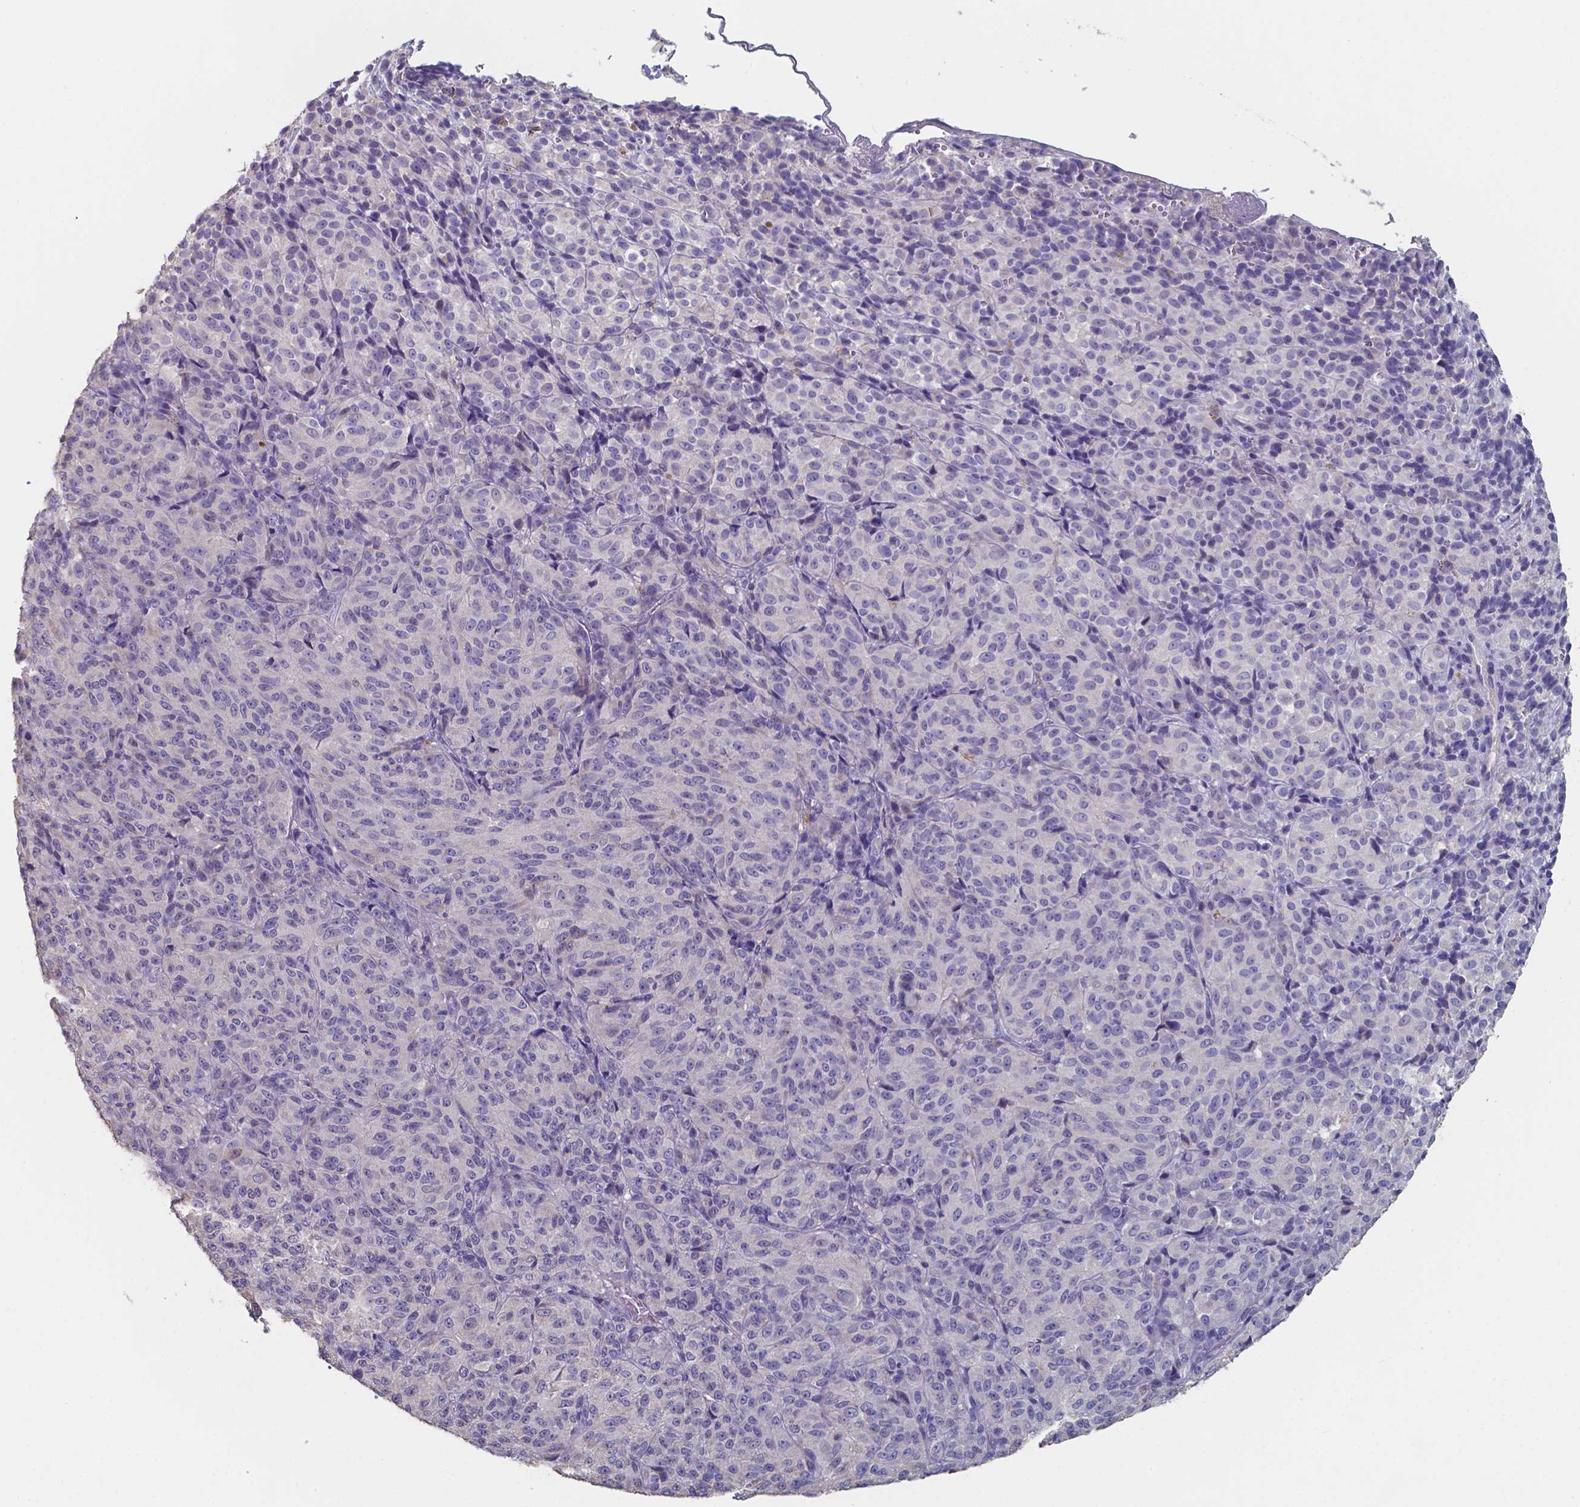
{"staining": {"intensity": "negative", "quantity": "none", "location": "none"}, "tissue": "melanoma", "cell_type": "Tumor cells", "image_type": "cancer", "snomed": [{"axis": "morphology", "description": "Malignant melanoma, Metastatic site"}, {"axis": "topography", "description": "Brain"}], "caption": "Immunohistochemical staining of human malignant melanoma (metastatic site) reveals no significant positivity in tumor cells.", "gene": "FOXJ1", "patient": {"sex": "female", "age": 56}}